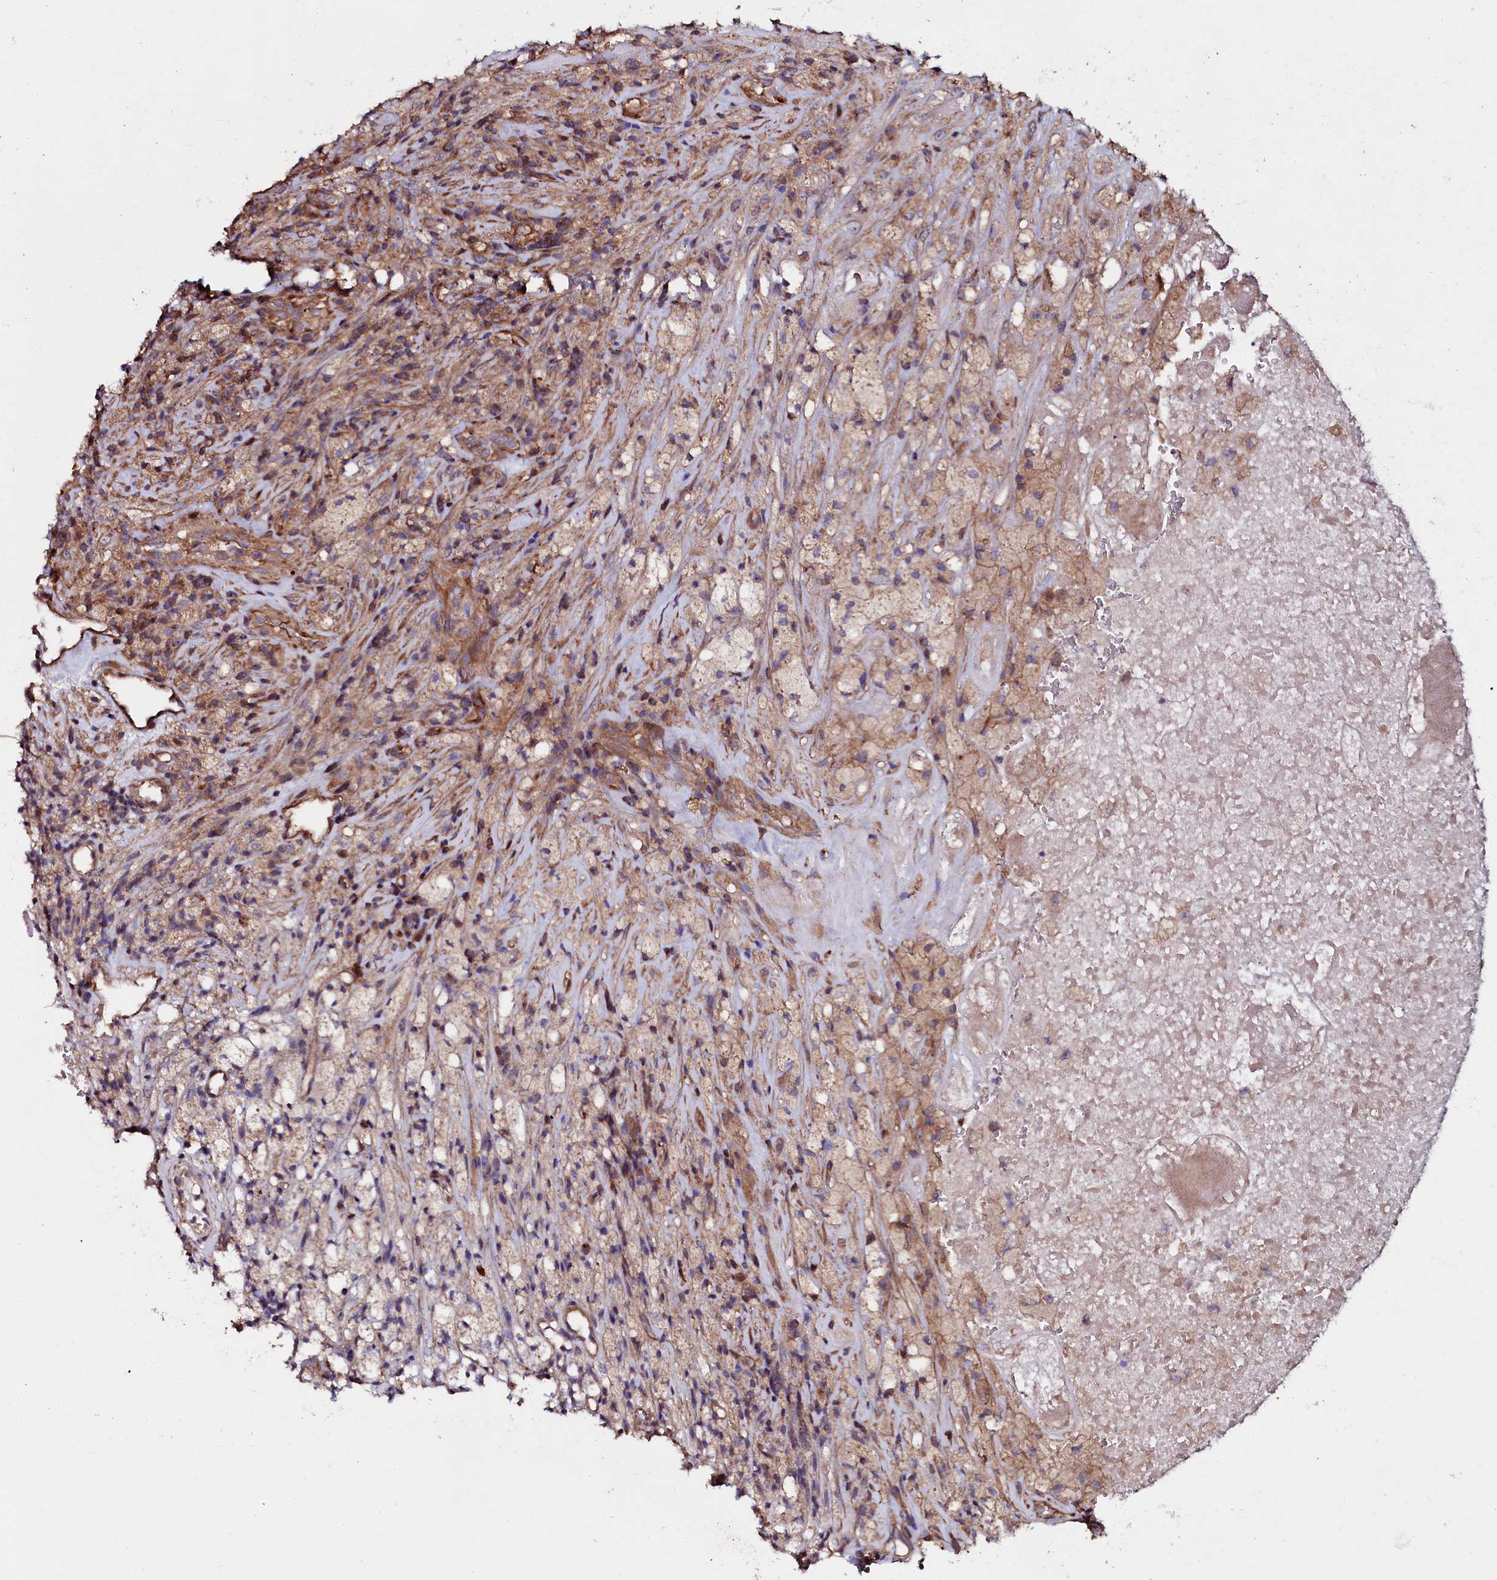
{"staining": {"intensity": "moderate", "quantity": "25%-75%", "location": "cytoplasmic/membranous"}, "tissue": "glioma", "cell_type": "Tumor cells", "image_type": "cancer", "snomed": [{"axis": "morphology", "description": "Glioma, malignant, High grade"}, {"axis": "topography", "description": "Brain"}], "caption": "Tumor cells demonstrate medium levels of moderate cytoplasmic/membranous staining in approximately 25%-75% of cells in human malignant glioma (high-grade).", "gene": "USPL1", "patient": {"sex": "male", "age": 69}}